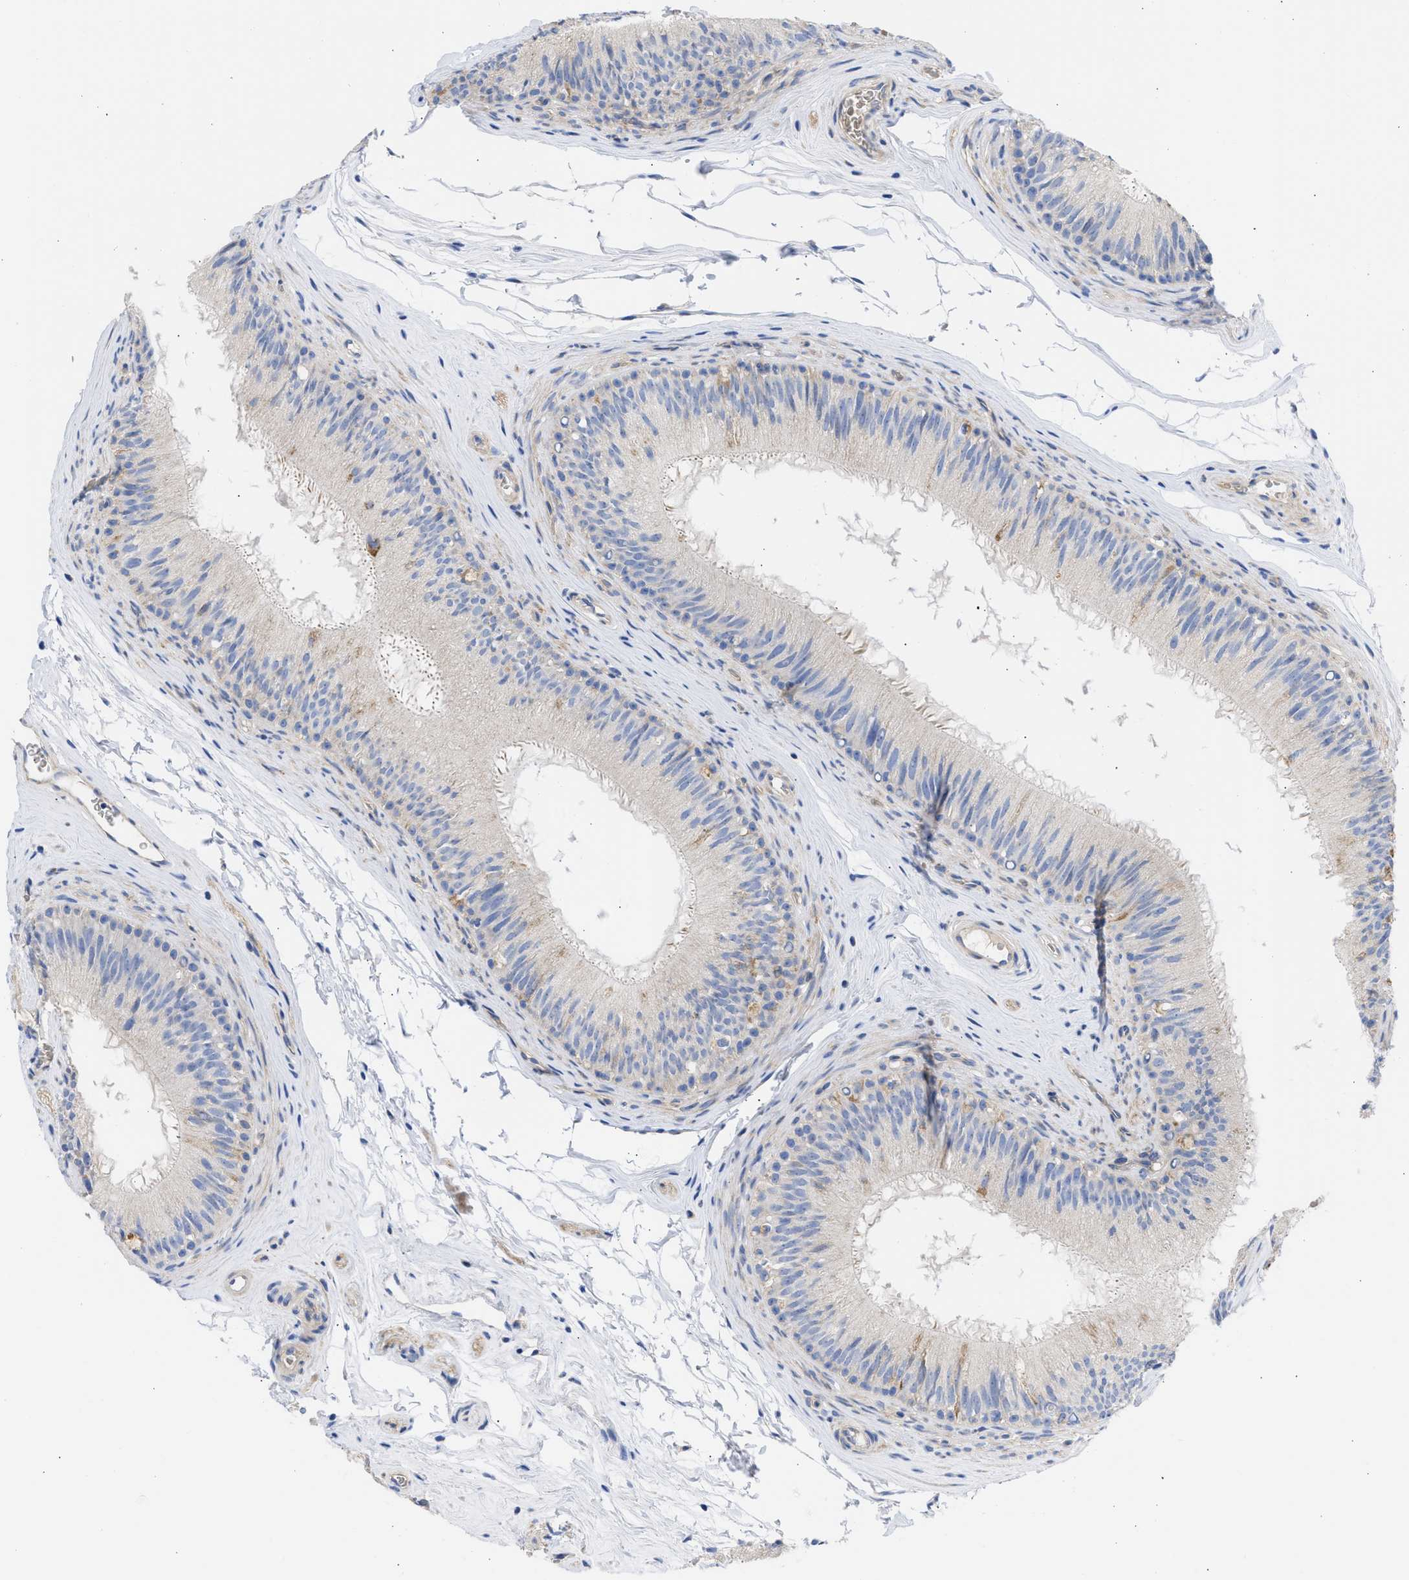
{"staining": {"intensity": "weak", "quantity": "<25%", "location": "cytoplasmic/membranous"}, "tissue": "epididymis", "cell_type": "Glandular cells", "image_type": "normal", "snomed": [{"axis": "morphology", "description": "Normal tissue, NOS"}, {"axis": "topography", "description": "Testis"}, {"axis": "topography", "description": "Epididymis"}], "caption": "Human epididymis stained for a protein using immunohistochemistry exhibits no positivity in glandular cells.", "gene": "BTG3", "patient": {"sex": "male", "age": 36}}